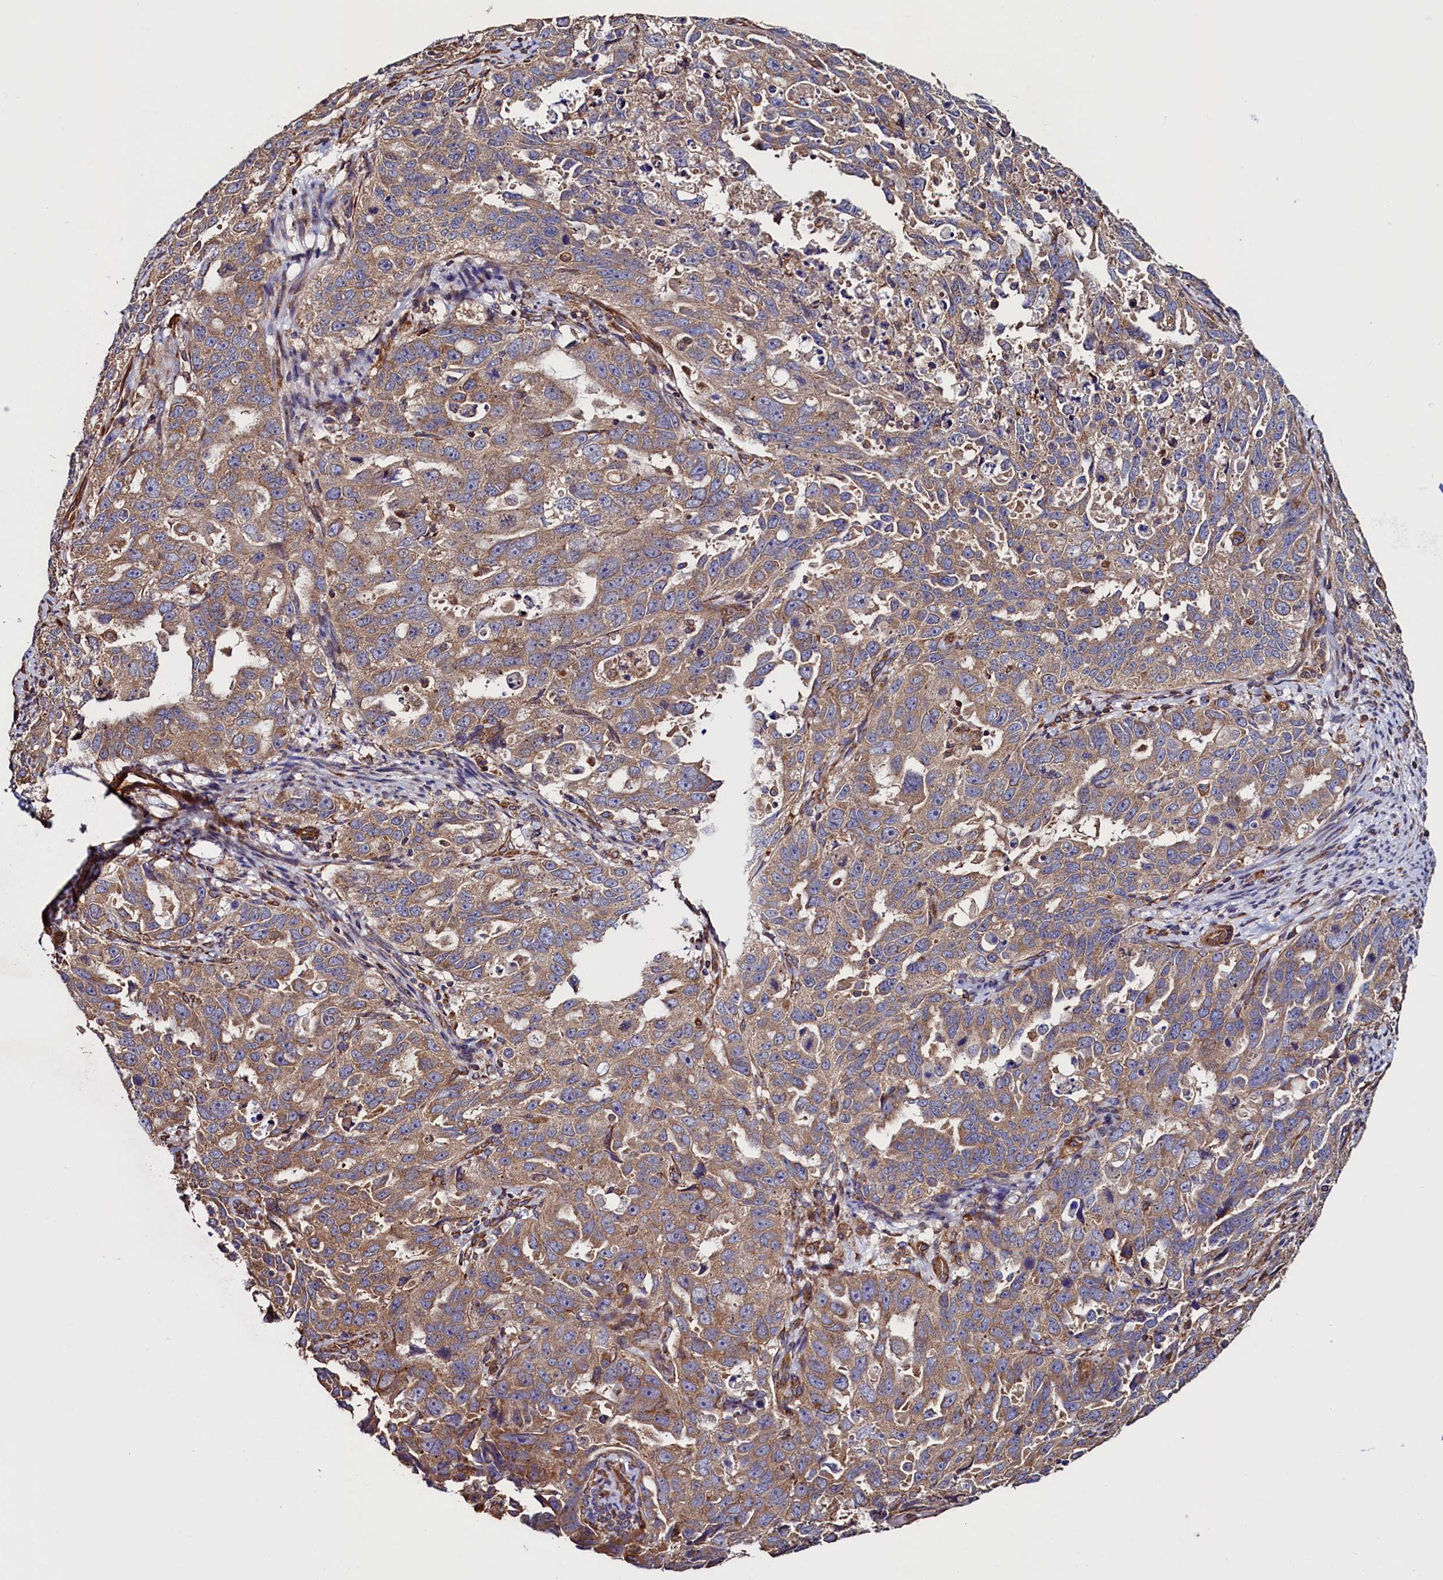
{"staining": {"intensity": "weak", "quantity": ">75%", "location": "cytoplasmic/membranous"}, "tissue": "endometrial cancer", "cell_type": "Tumor cells", "image_type": "cancer", "snomed": [{"axis": "morphology", "description": "Adenocarcinoma, NOS"}, {"axis": "topography", "description": "Endometrium"}], "caption": "Immunohistochemistry of endometrial cancer (adenocarcinoma) demonstrates low levels of weak cytoplasmic/membranous staining in approximately >75% of tumor cells.", "gene": "ATXN2L", "patient": {"sex": "female", "age": 65}}